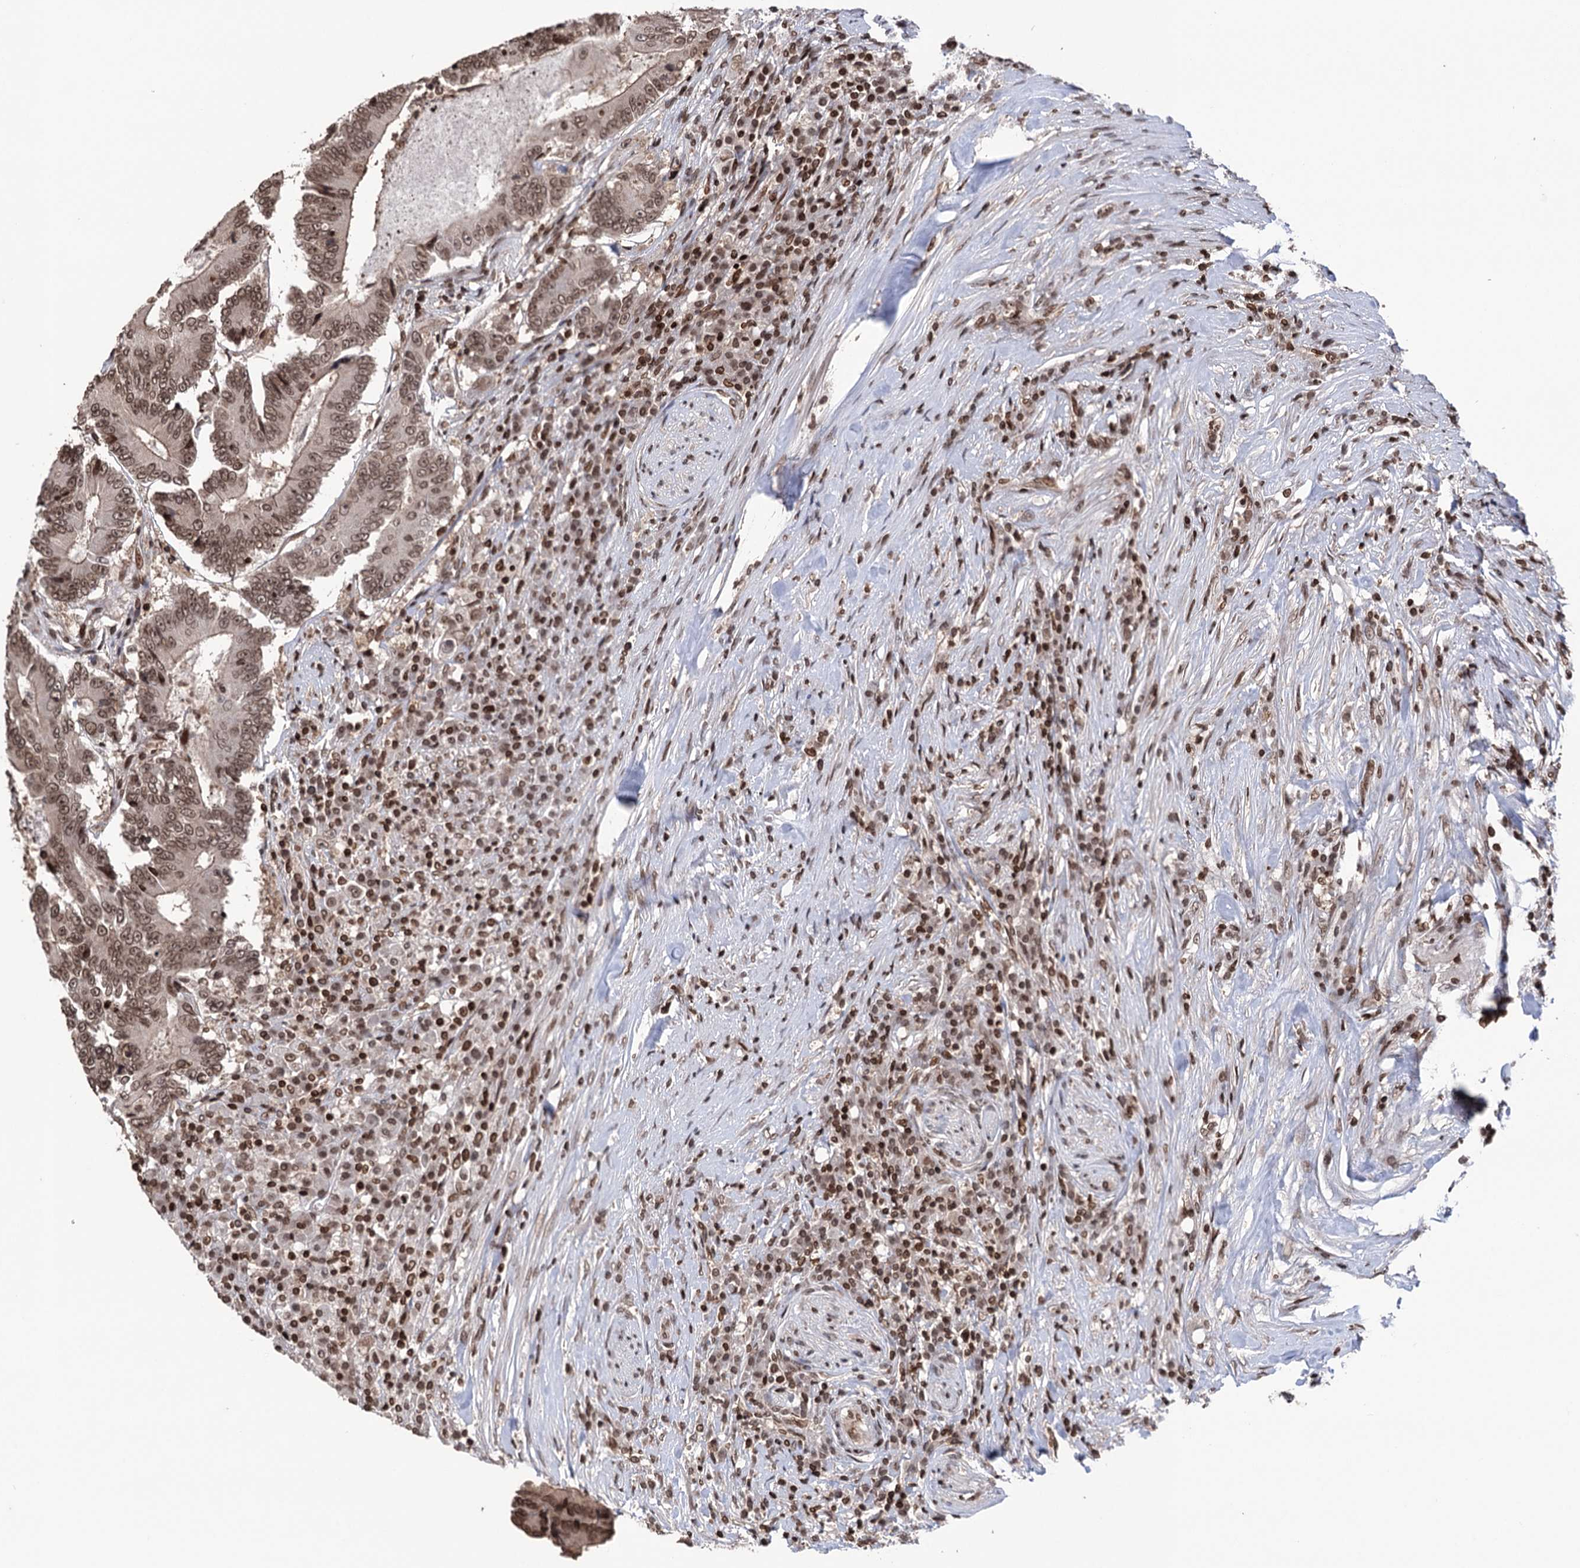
{"staining": {"intensity": "moderate", "quantity": ">75%", "location": "cytoplasmic/membranous,nuclear"}, "tissue": "colorectal cancer", "cell_type": "Tumor cells", "image_type": "cancer", "snomed": [{"axis": "morphology", "description": "Adenocarcinoma, NOS"}, {"axis": "topography", "description": "Colon"}], "caption": "Immunohistochemical staining of human colorectal adenocarcinoma demonstrates medium levels of moderate cytoplasmic/membranous and nuclear expression in about >75% of tumor cells. The staining was performed using DAB (3,3'-diaminobenzidine), with brown indicating positive protein expression. Nuclei are stained blue with hematoxylin.", "gene": "CCDC77", "patient": {"sex": "male", "age": 83}}